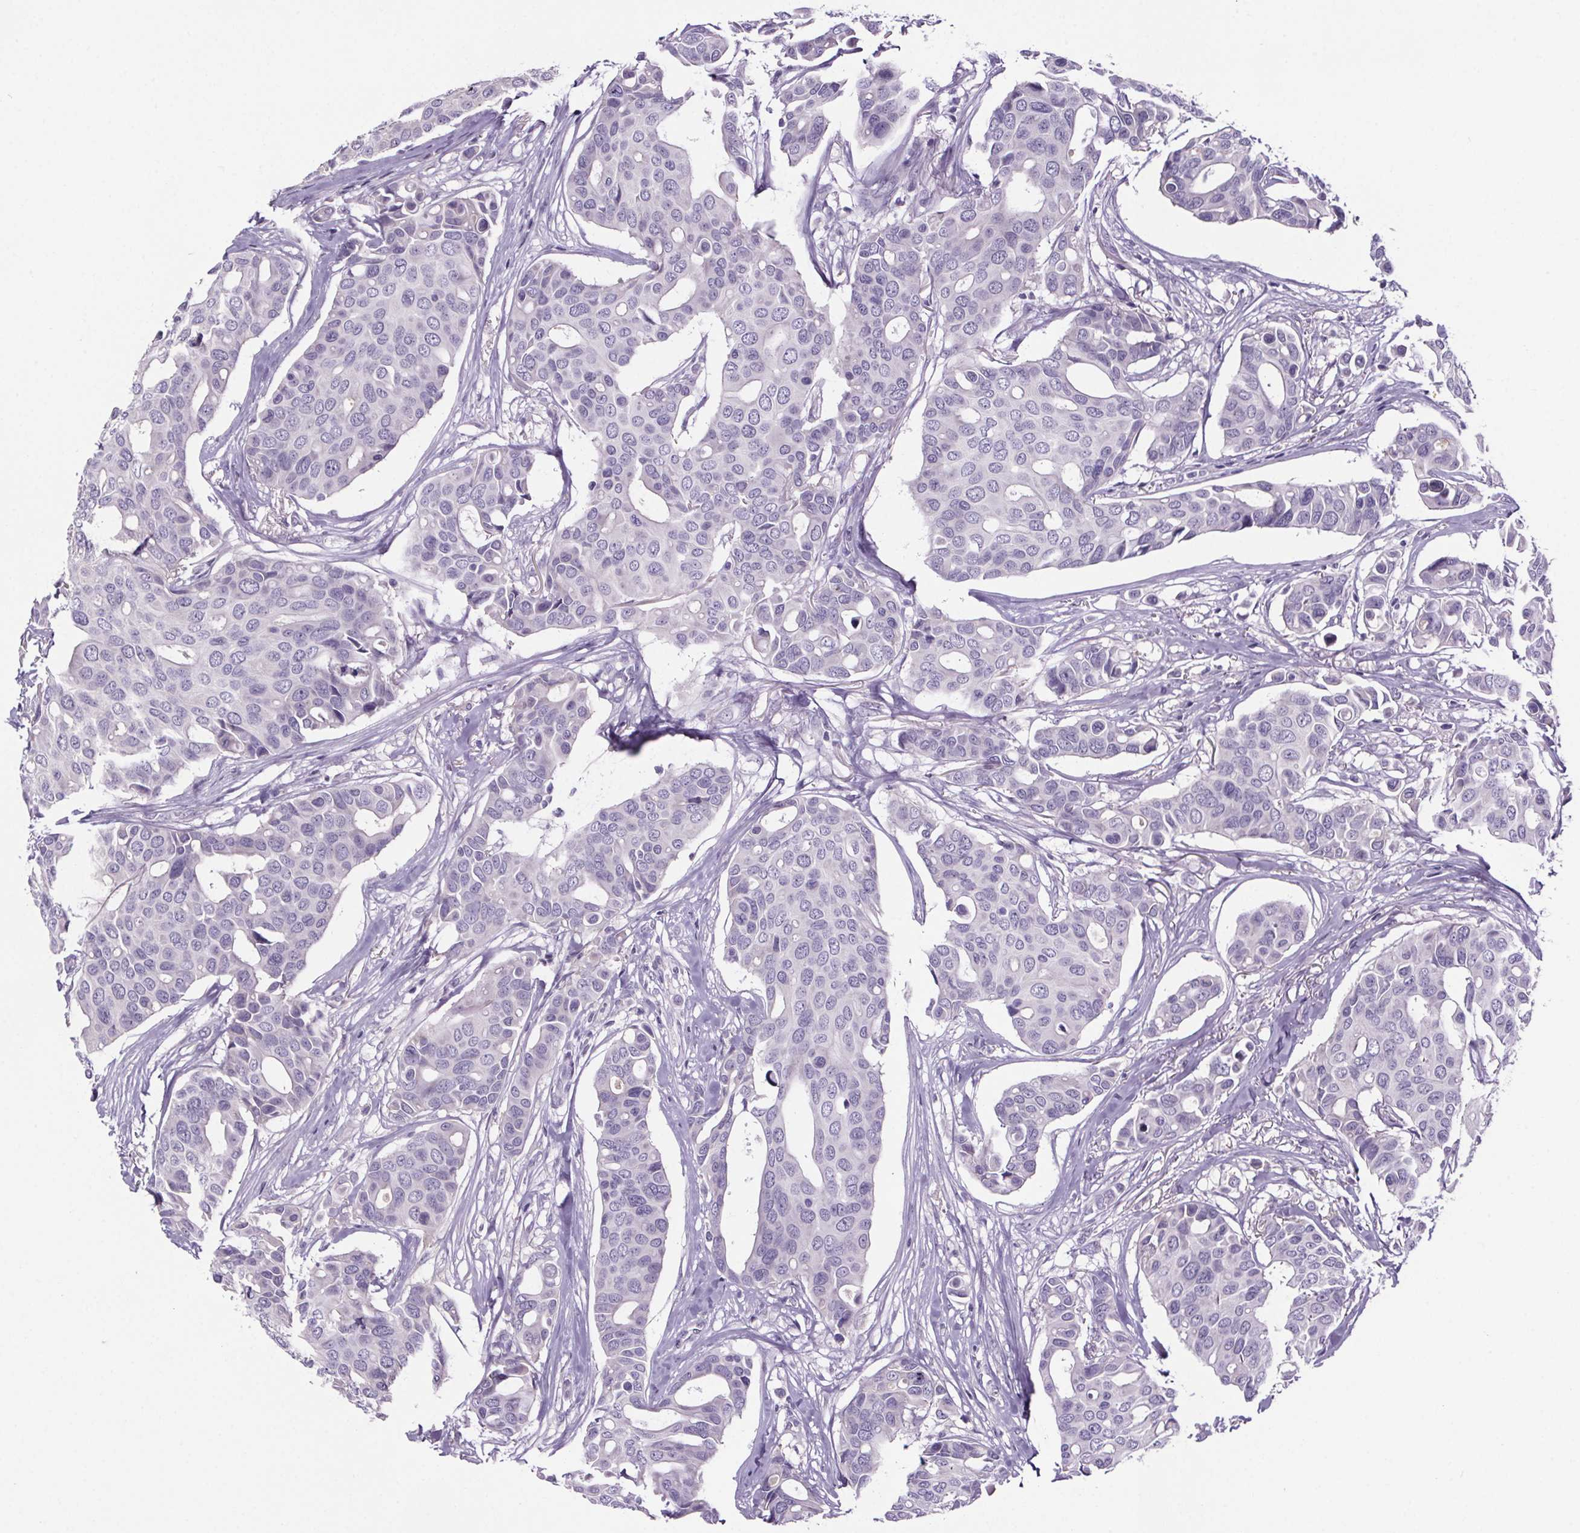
{"staining": {"intensity": "negative", "quantity": "none", "location": "none"}, "tissue": "breast cancer", "cell_type": "Tumor cells", "image_type": "cancer", "snomed": [{"axis": "morphology", "description": "Duct carcinoma"}, {"axis": "topography", "description": "Breast"}], "caption": "A high-resolution photomicrograph shows immunohistochemistry (IHC) staining of intraductal carcinoma (breast), which displays no significant expression in tumor cells.", "gene": "CUBN", "patient": {"sex": "female", "age": 54}}